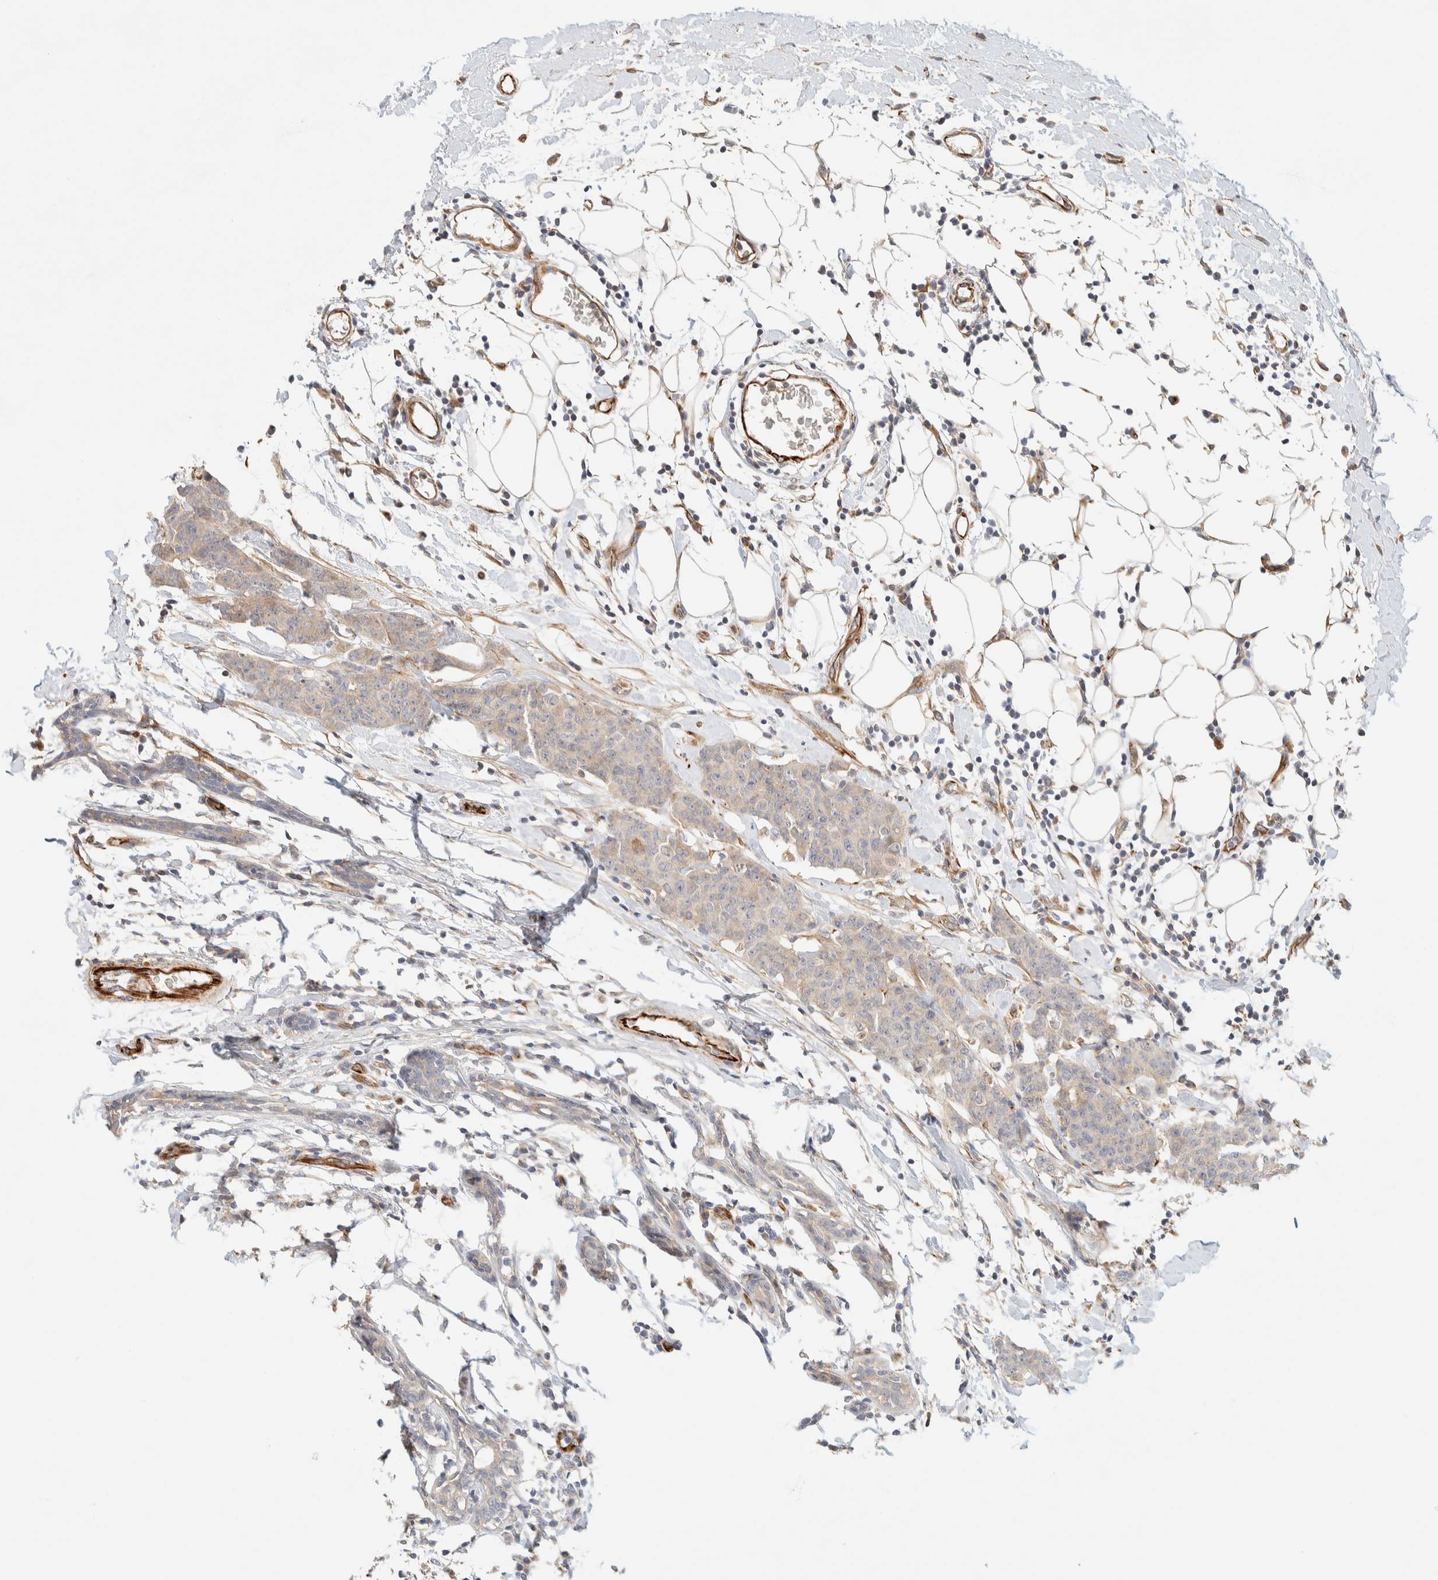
{"staining": {"intensity": "weak", "quantity": ">75%", "location": "cytoplasmic/membranous"}, "tissue": "breast cancer", "cell_type": "Tumor cells", "image_type": "cancer", "snomed": [{"axis": "morphology", "description": "Normal tissue, NOS"}, {"axis": "morphology", "description": "Duct carcinoma"}, {"axis": "topography", "description": "Breast"}], "caption": "Immunohistochemistry (IHC) micrograph of breast cancer stained for a protein (brown), which displays low levels of weak cytoplasmic/membranous positivity in about >75% of tumor cells.", "gene": "FAT1", "patient": {"sex": "female", "age": 40}}